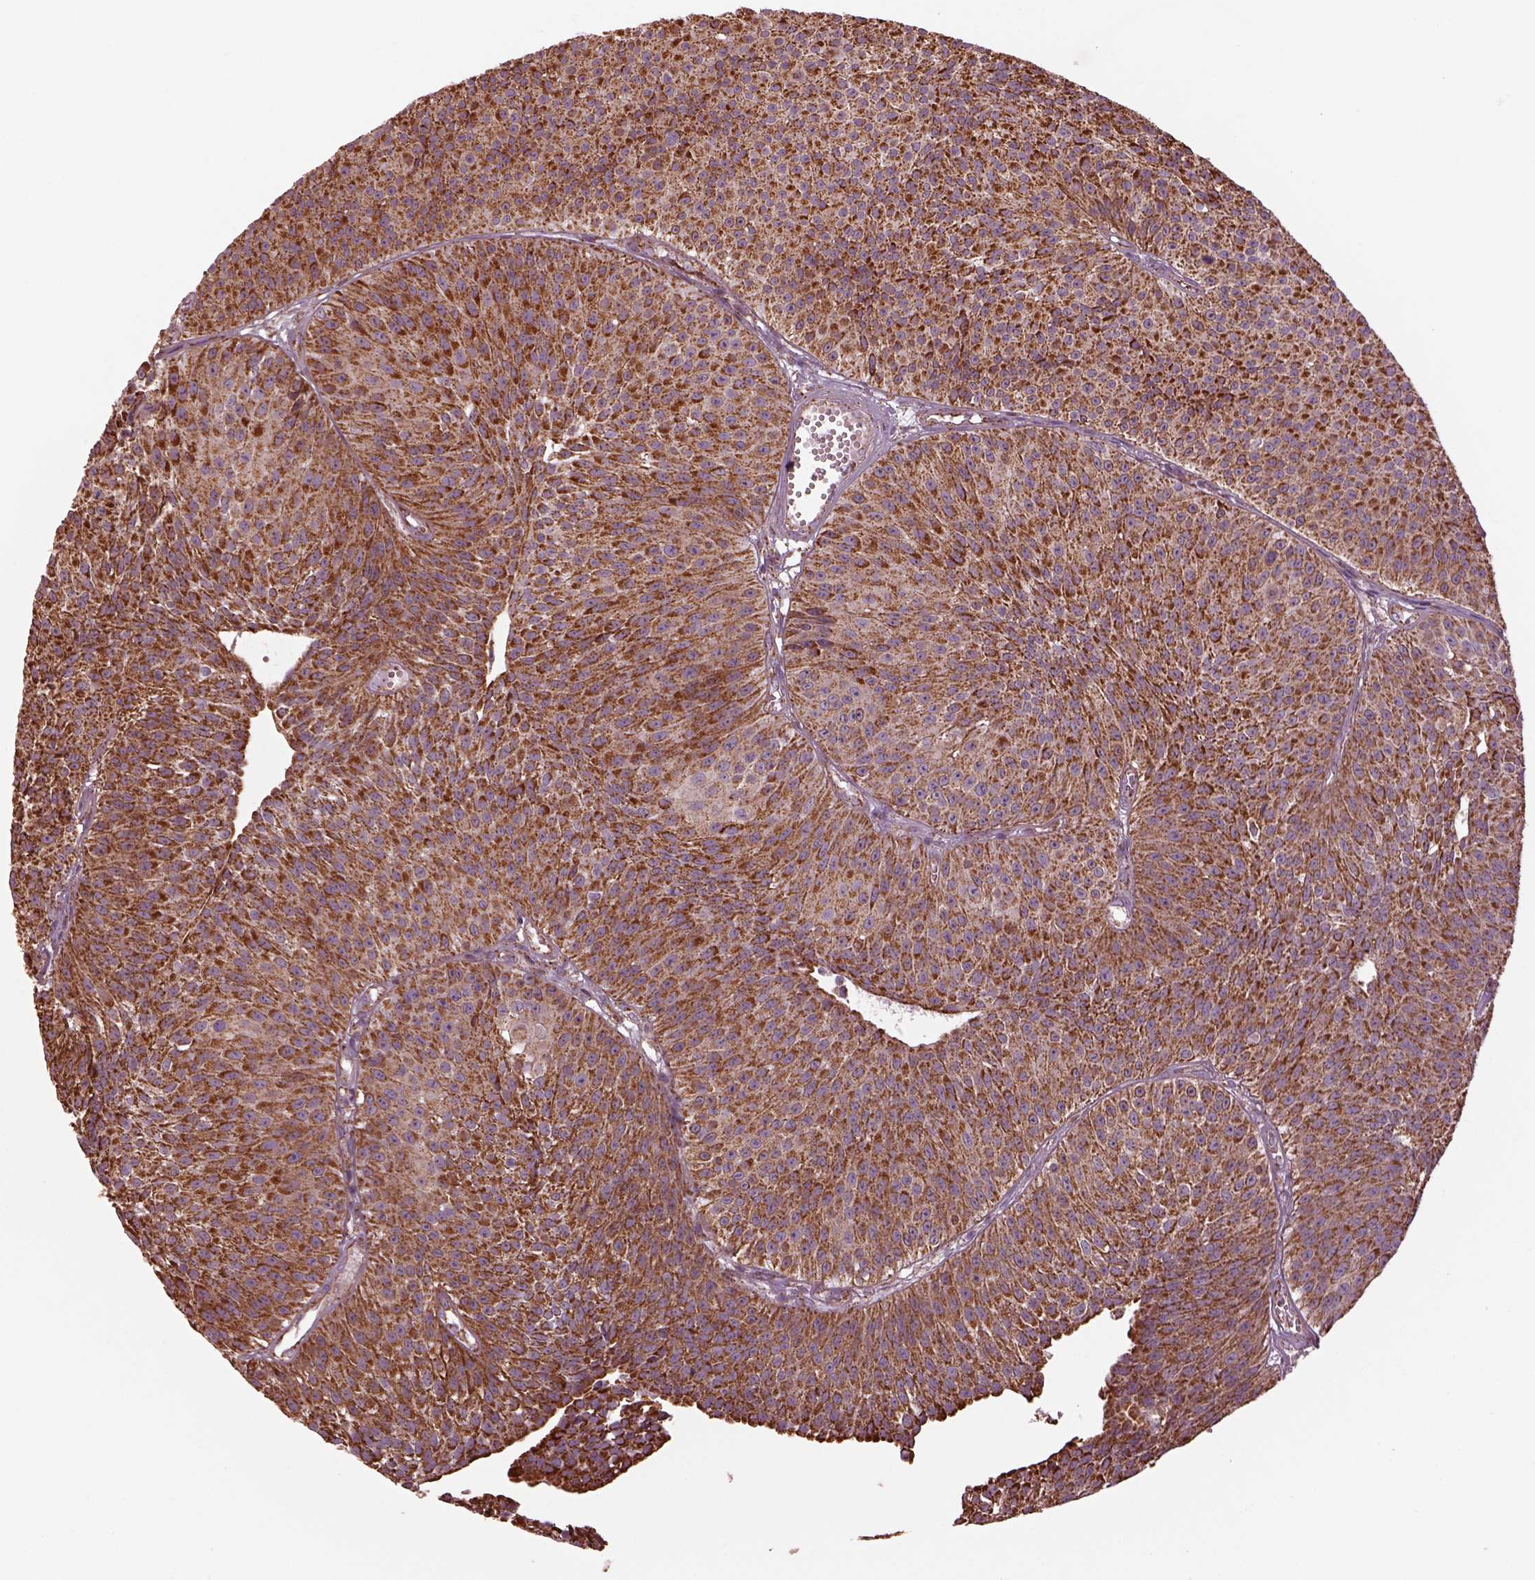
{"staining": {"intensity": "strong", "quantity": ">75%", "location": "cytoplasmic/membranous"}, "tissue": "urothelial cancer", "cell_type": "Tumor cells", "image_type": "cancer", "snomed": [{"axis": "morphology", "description": "Urothelial carcinoma, Low grade"}, {"axis": "topography", "description": "Urinary bladder"}], "caption": "Urothelial carcinoma (low-grade) stained for a protein (brown) demonstrates strong cytoplasmic/membranous positive staining in about >75% of tumor cells.", "gene": "TMEM254", "patient": {"sex": "male", "age": 63}}